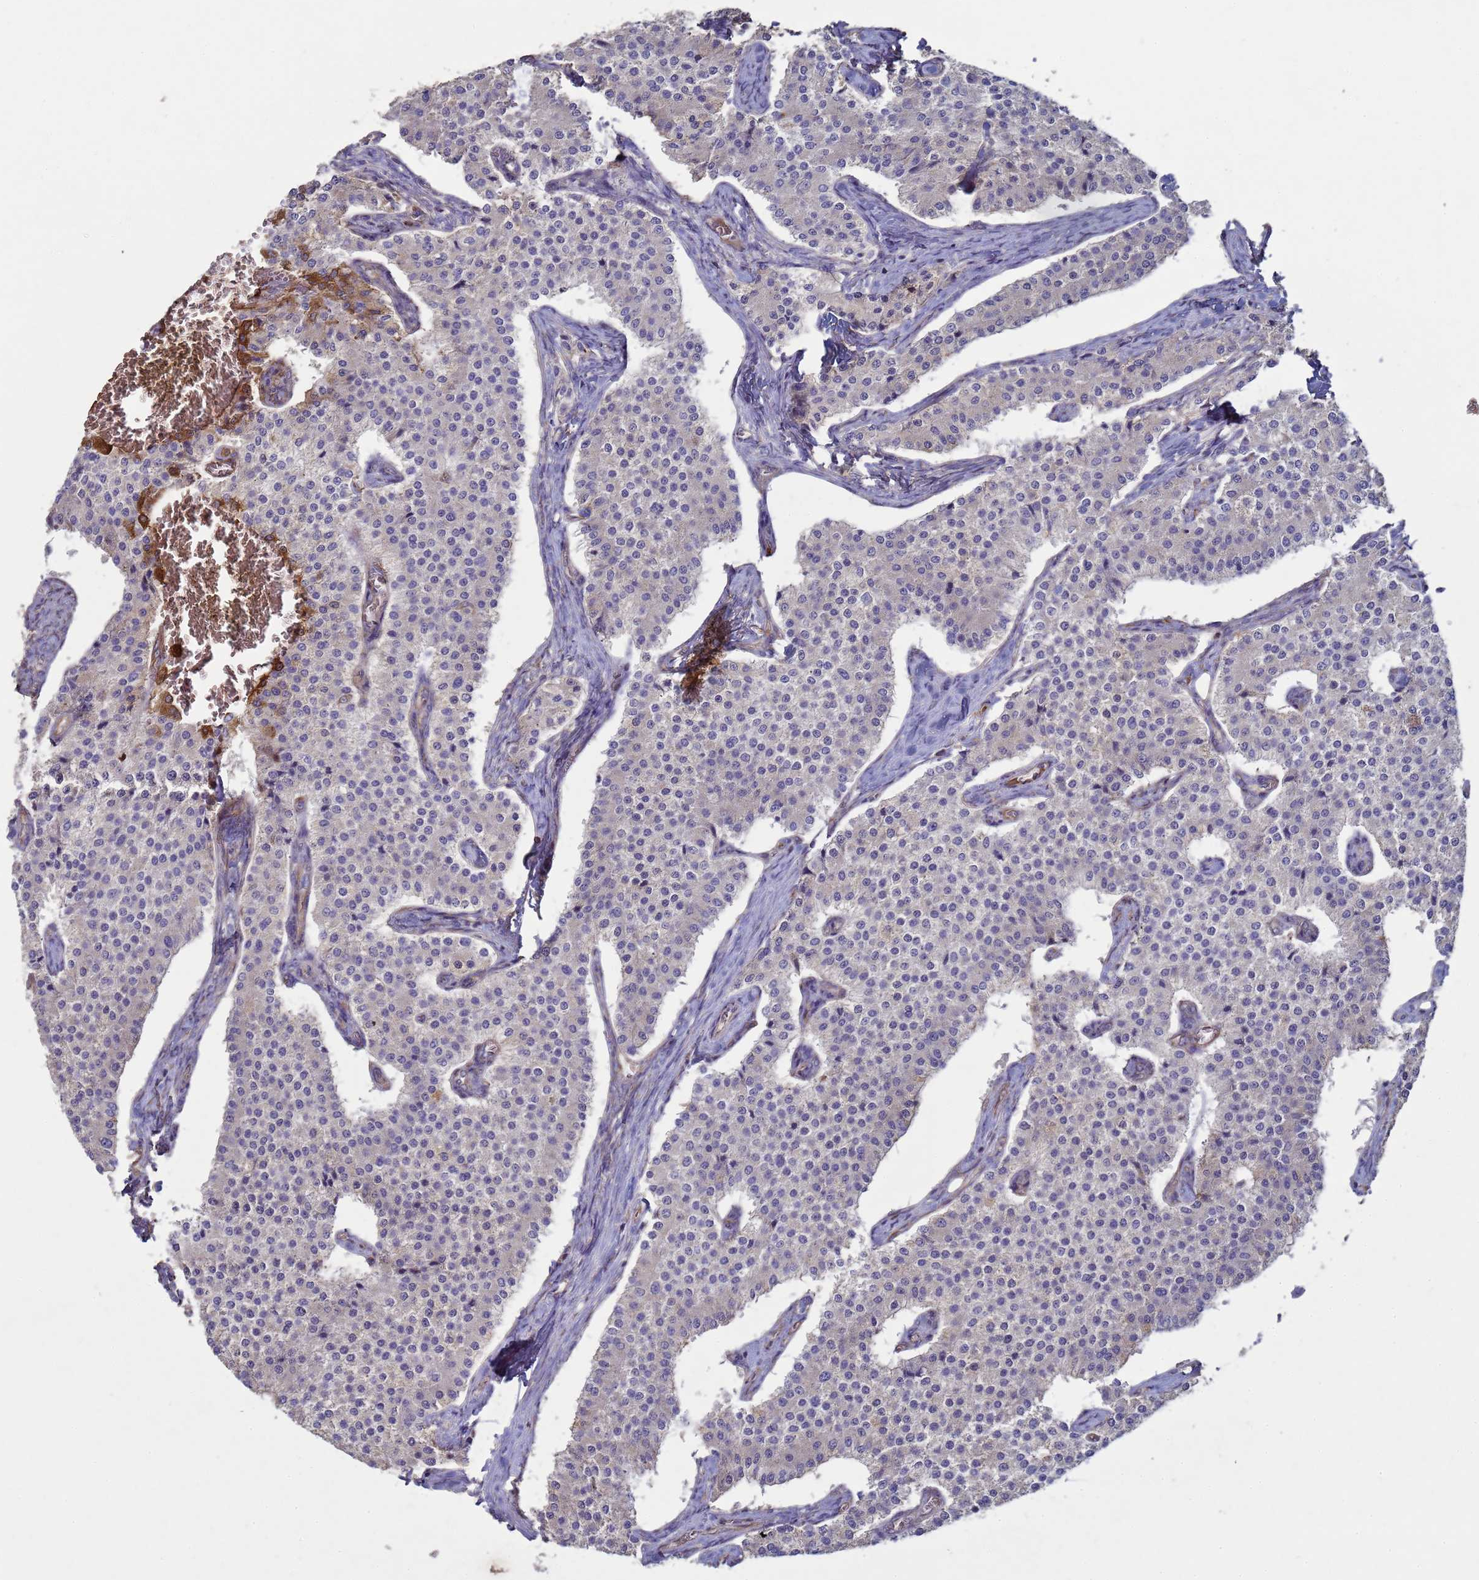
{"staining": {"intensity": "negative", "quantity": "none", "location": "none"}, "tissue": "carcinoid", "cell_type": "Tumor cells", "image_type": "cancer", "snomed": [{"axis": "morphology", "description": "Carcinoid, malignant, NOS"}, {"axis": "topography", "description": "Colon"}], "caption": "Tumor cells show no significant protein positivity in malignant carcinoid.", "gene": "SGIP1", "patient": {"sex": "female", "age": 52}}